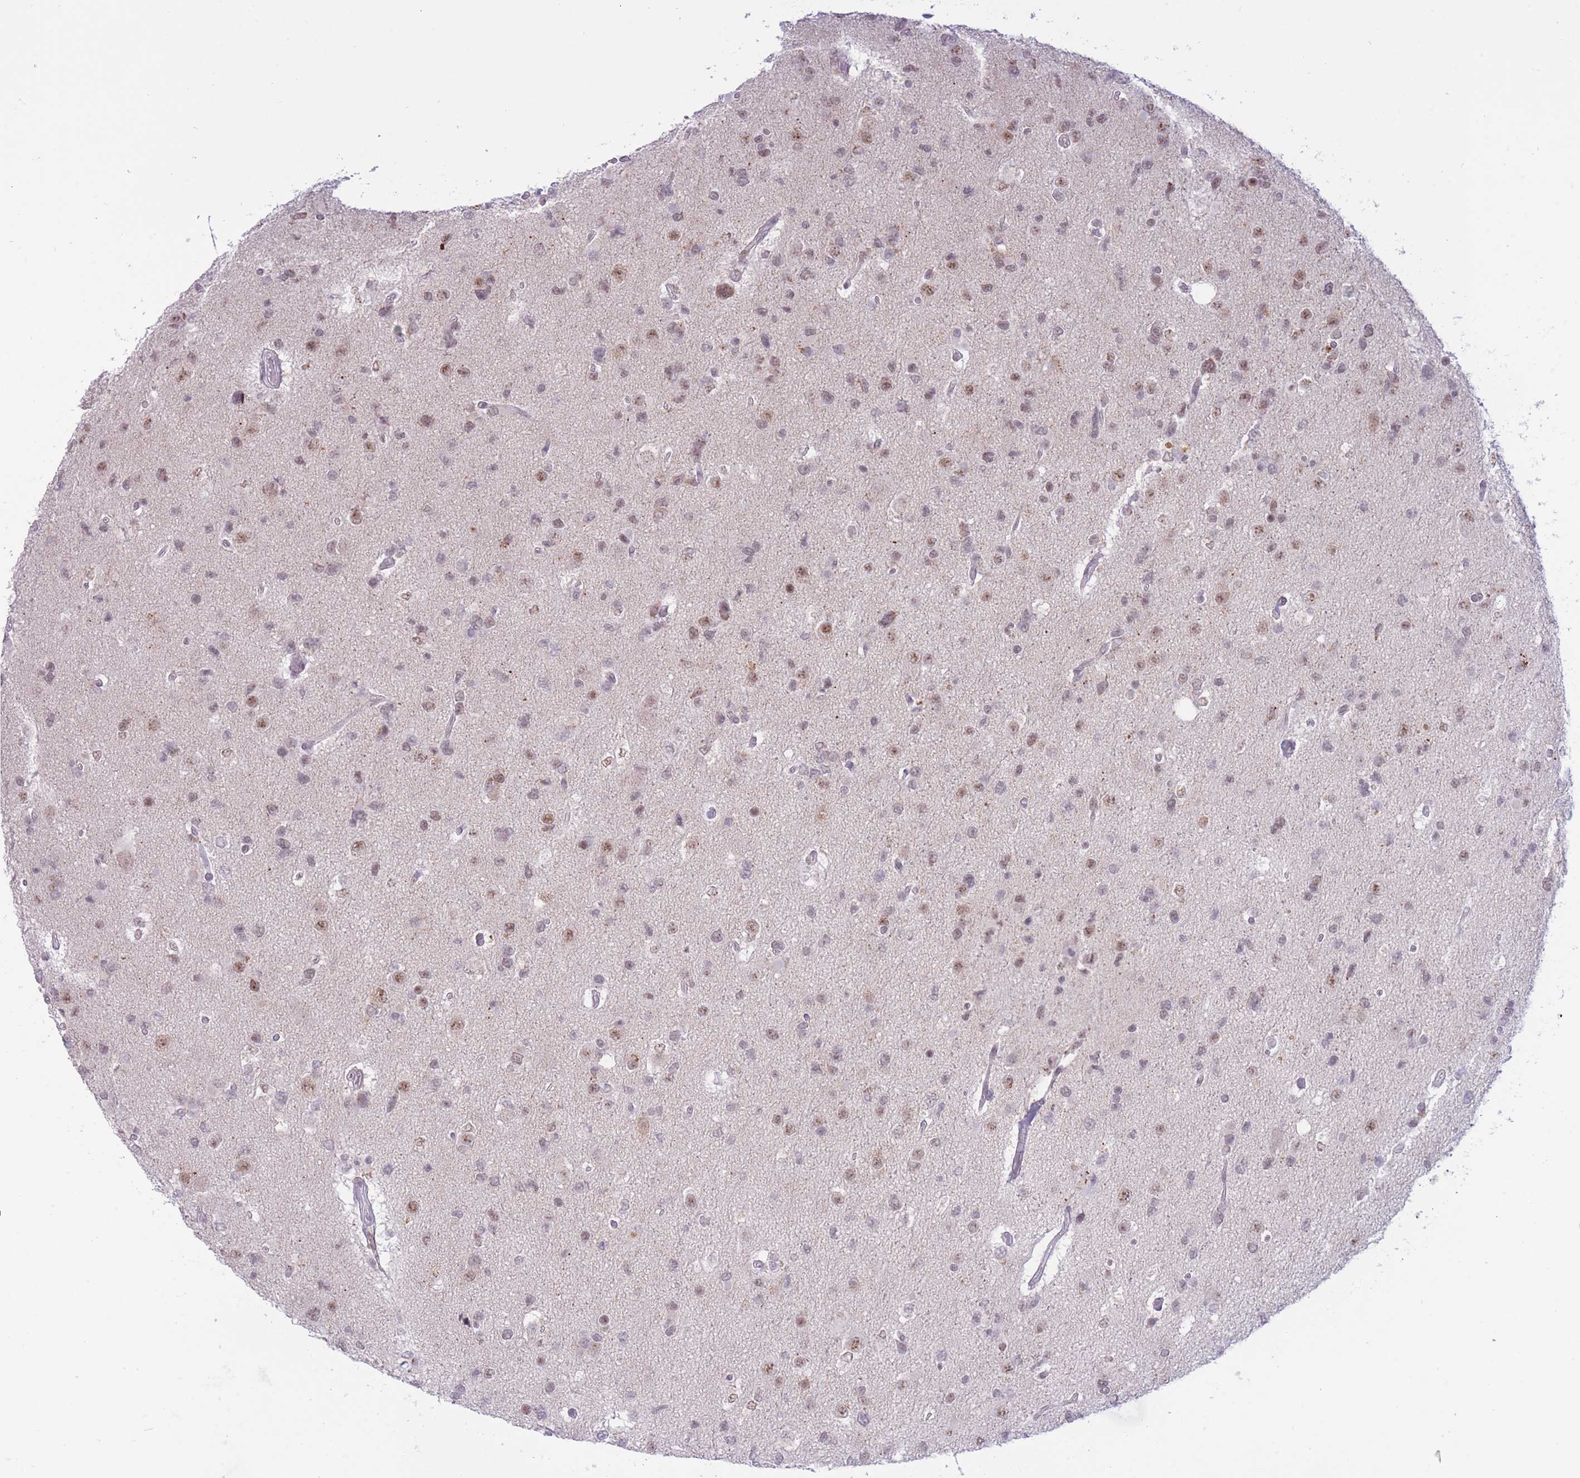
{"staining": {"intensity": "moderate", "quantity": "25%-75%", "location": "nuclear"}, "tissue": "glioma", "cell_type": "Tumor cells", "image_type": "cancer", "snomed": [{"axis": "morphology", "description": "Glioma, malignant, High grade"}, {"axis": "topography", "description": "Brain"}], "caption": "Protein analysis of high-grade glioma (malignant) tissue demonstrates moderate nuclear staining in about 25%-75% of tumor cells.", "gene": "CYP2B6", "patient": {"sex": "male", "age": 53}}